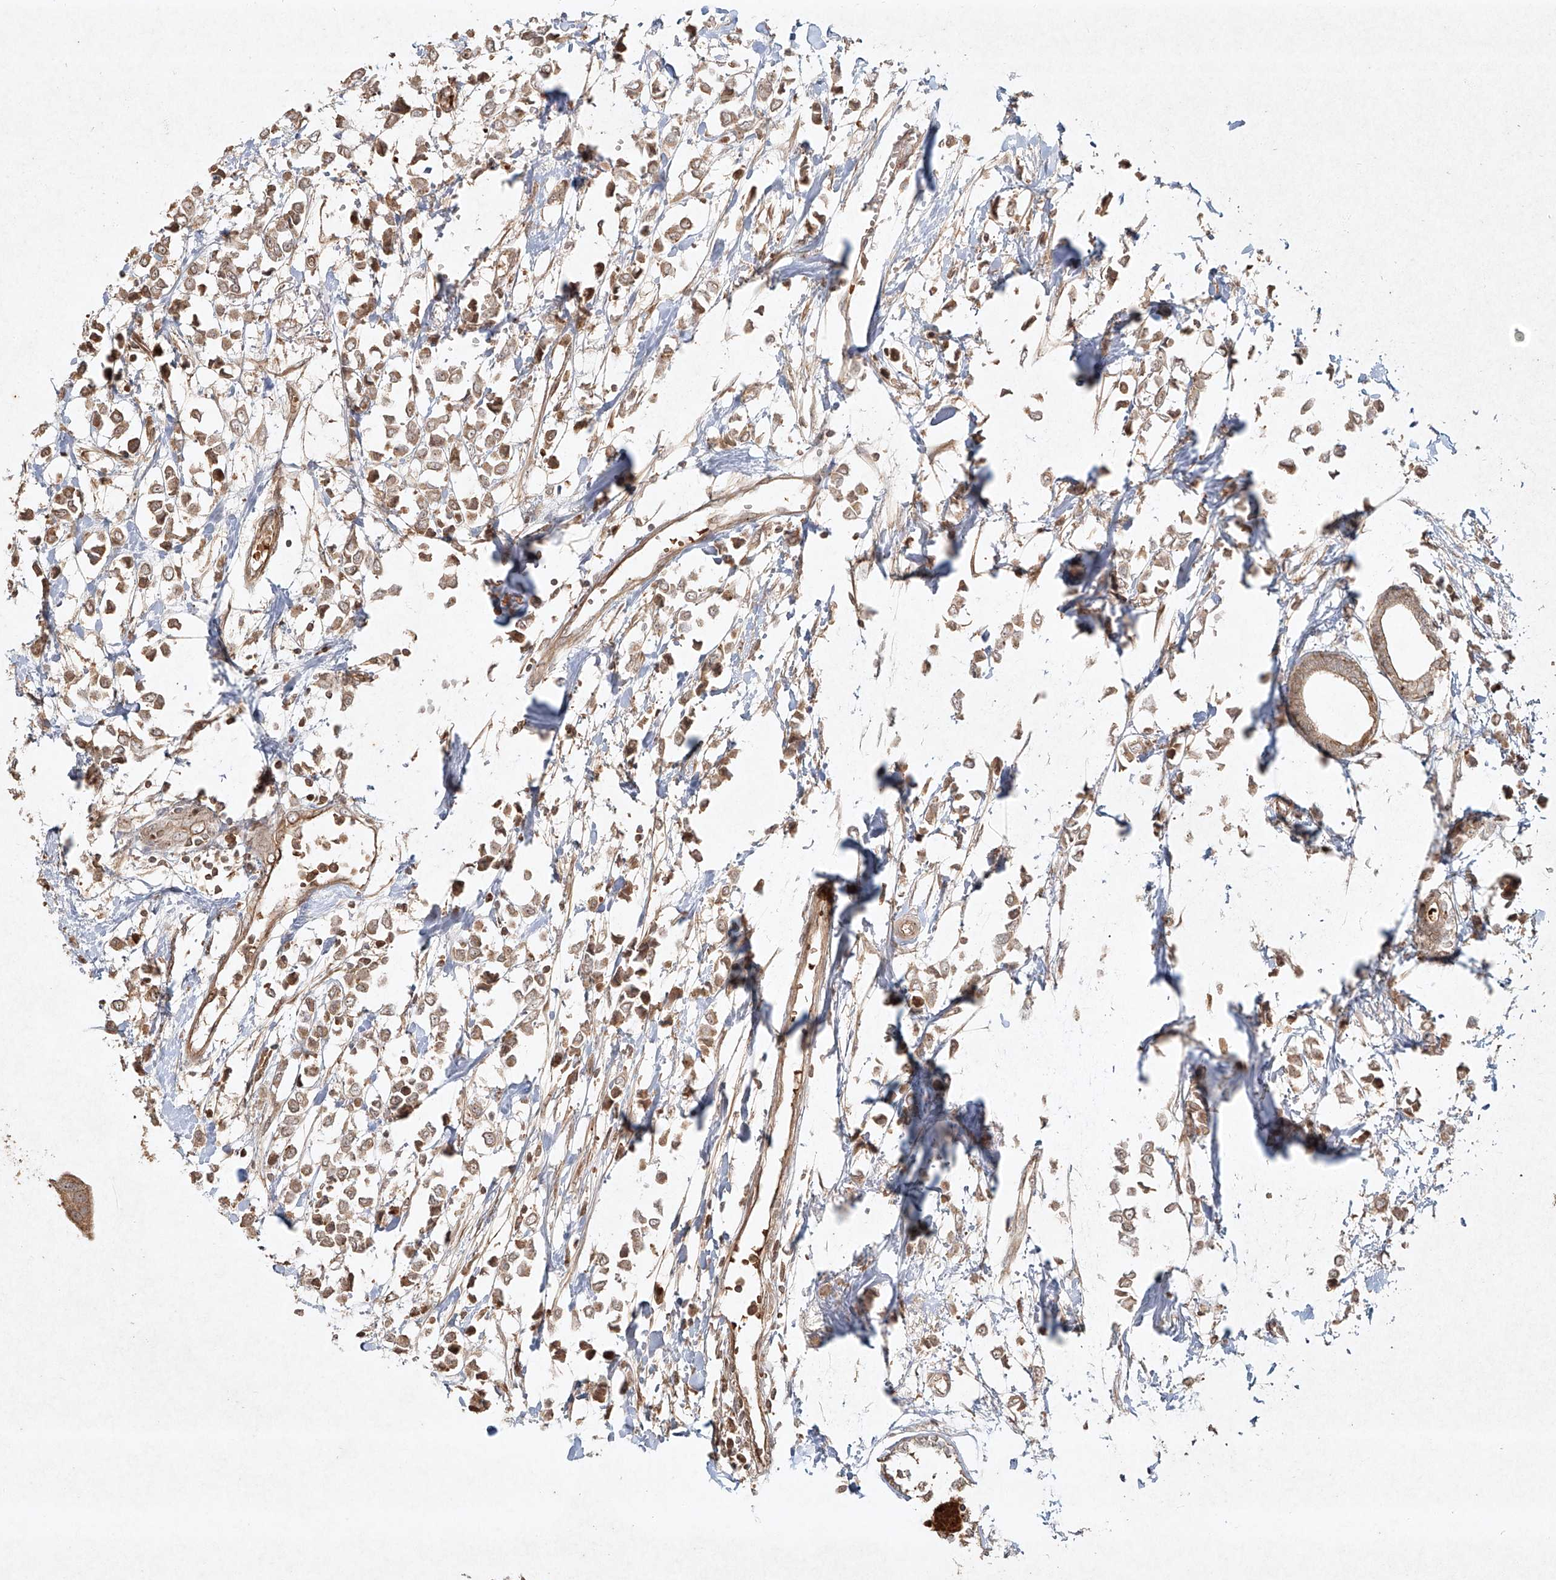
{"staining": {"intensity": "moderate", "quantity": ">75%", "location": "cytoplasmic/membranous"}, "tissue": "breast cancer", "cell_type": "Tumor cells", "image_type": "cancer", "snomed": [{"axis": "morphology", "description": "Lobular carcinoma"}, {"axis": "topography", "description": "Breast"}], "caption": "Moderate cytoplasmic/membranous positivity is appreciated in approximately >75% of tumor cells in breast lobular carcinoma.", "gene": "CYYR1", "patient": {"sex": "female", "age": 51}}